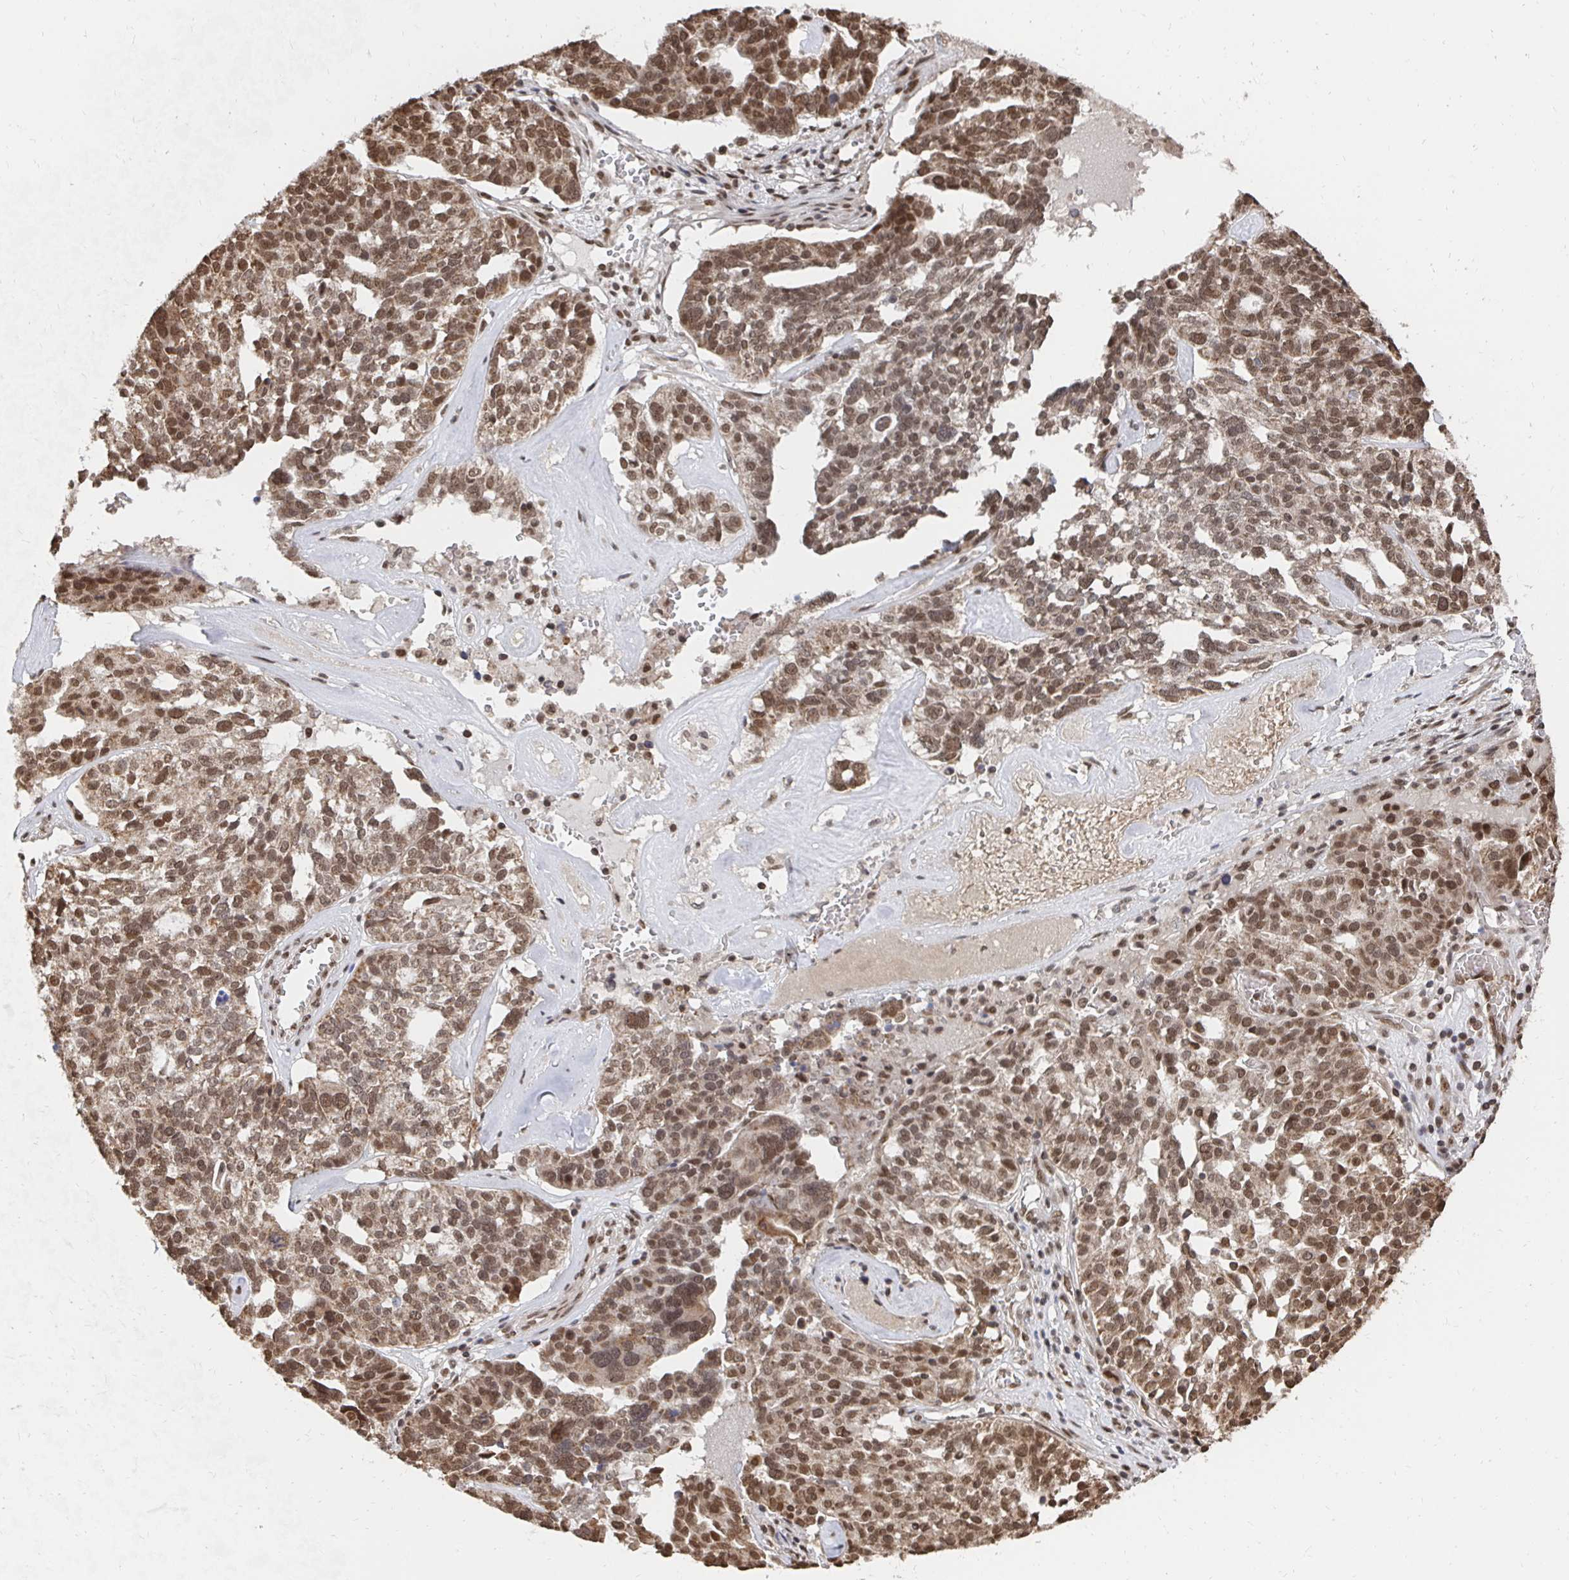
{"staining": {"intensity": "moderate", "quantity": ">75%", "location": "nuclear"}, "tissue": "ovarian cancer", "cell_type": "Tumor cells", "image_type": "cancer", "snomed": [{"axis": "morphology", "description": "Cystadenocarcinoma, serous, NOS"}, {"axis": "topography", "description": "Ovary"}], "caption": "A histopathology image showing moderate nuclear expression in approximately >75% of tumor cells in ovarian serous cystadenocarcinoma, as visualized by brown immunohistochemical staining.", "gene": "GTF3C6", "patient": {"sex": "female", "age": 59}}